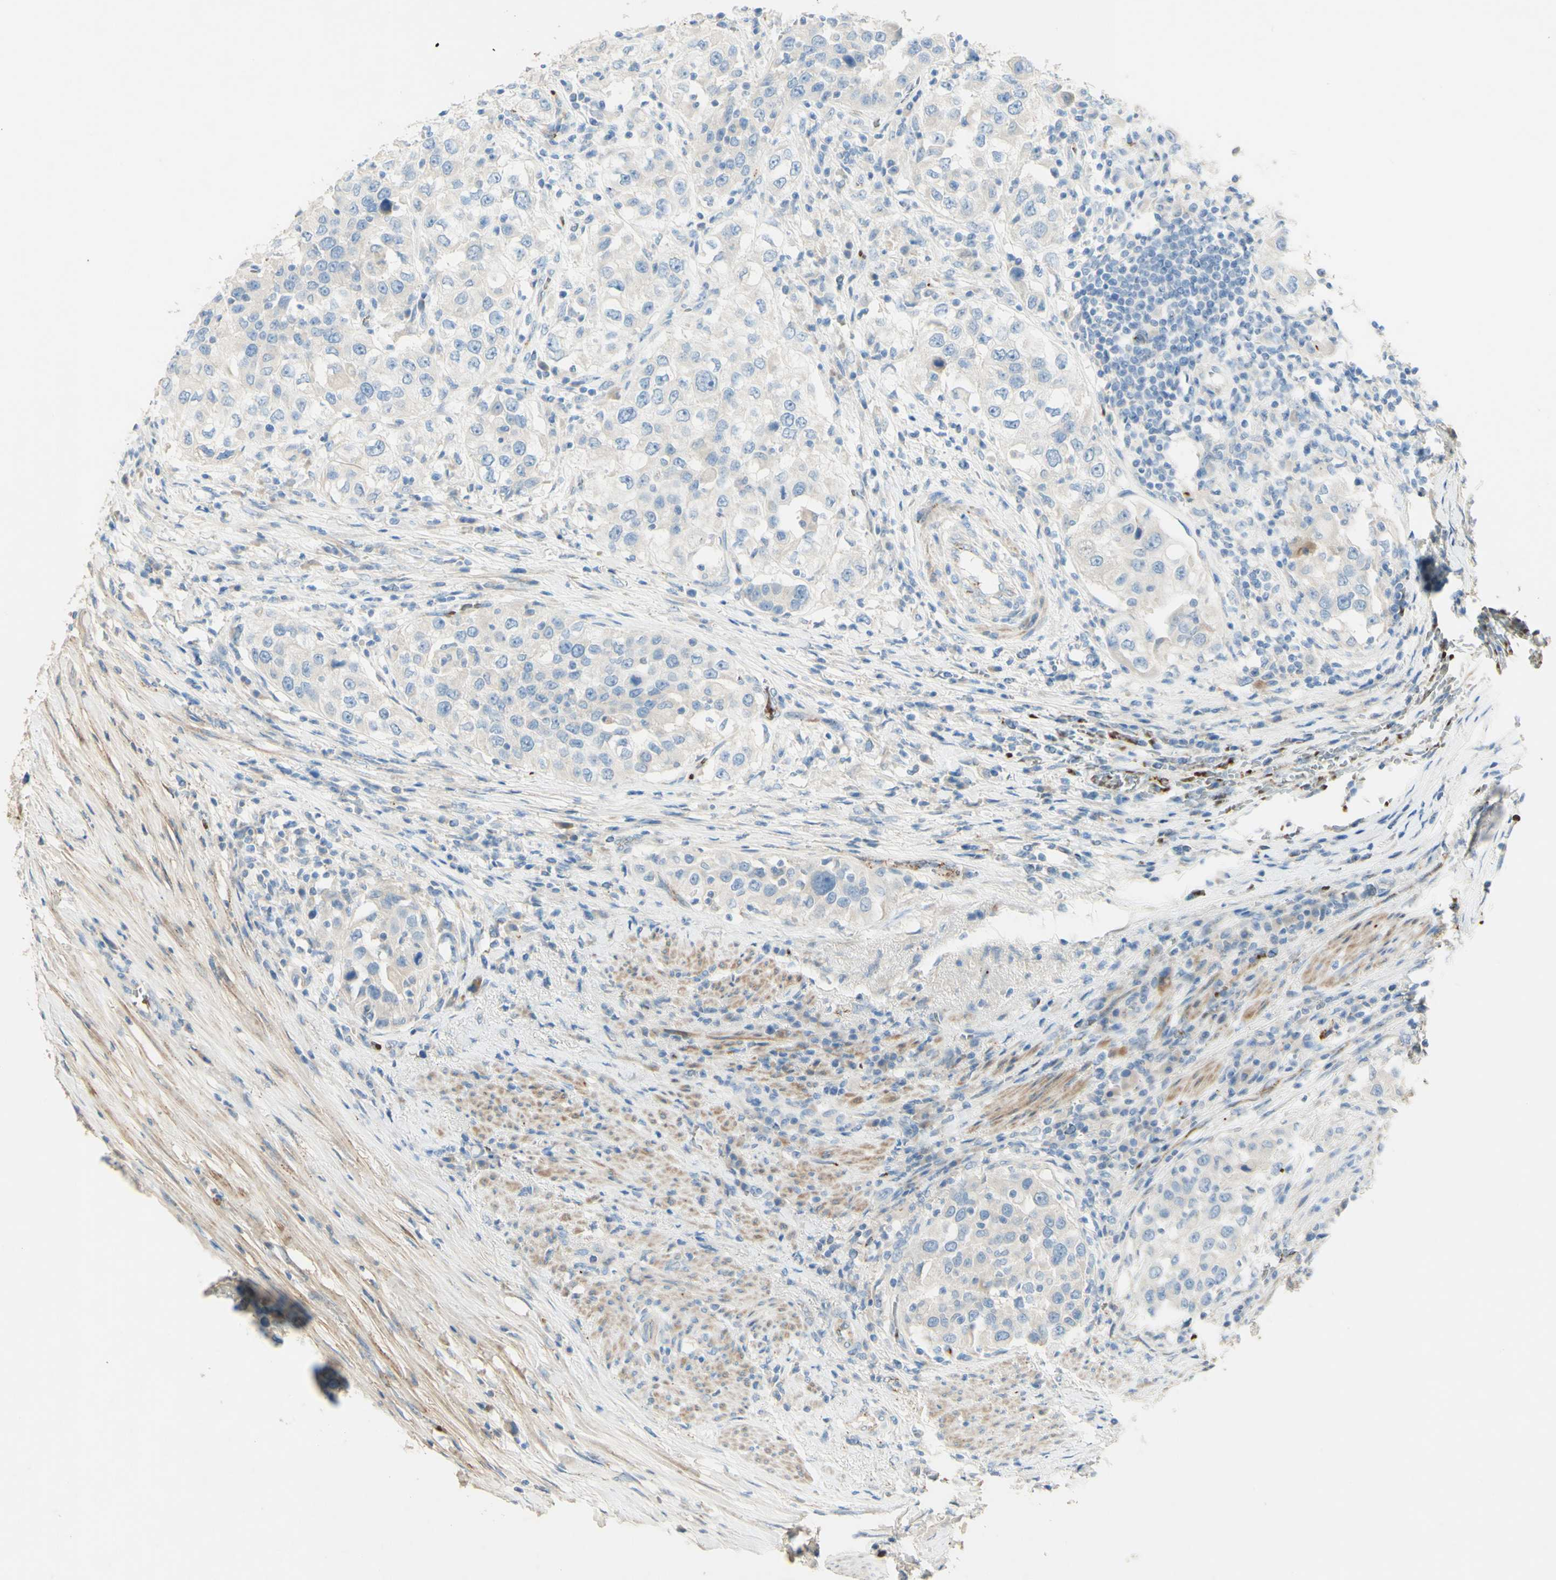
{"staining": {"intensity": "negative", "quantity": "none", "location": "none"}, "tissue": "urothelial cancer", "cell_type": "Tumor cells", "image_type": "cancer", "snomed": [{"axis": "morphology", "description": "Urothelial carcinoma, High grade"}, {"axis": "topography", "description": "Urinary bladder"}], "caption": "A histopathology image of urothelial cancer stained for a protein reveals no brown staining in tumor cells.", "gene": "GAN", "patient": {"sex": "female", "age": 80}}